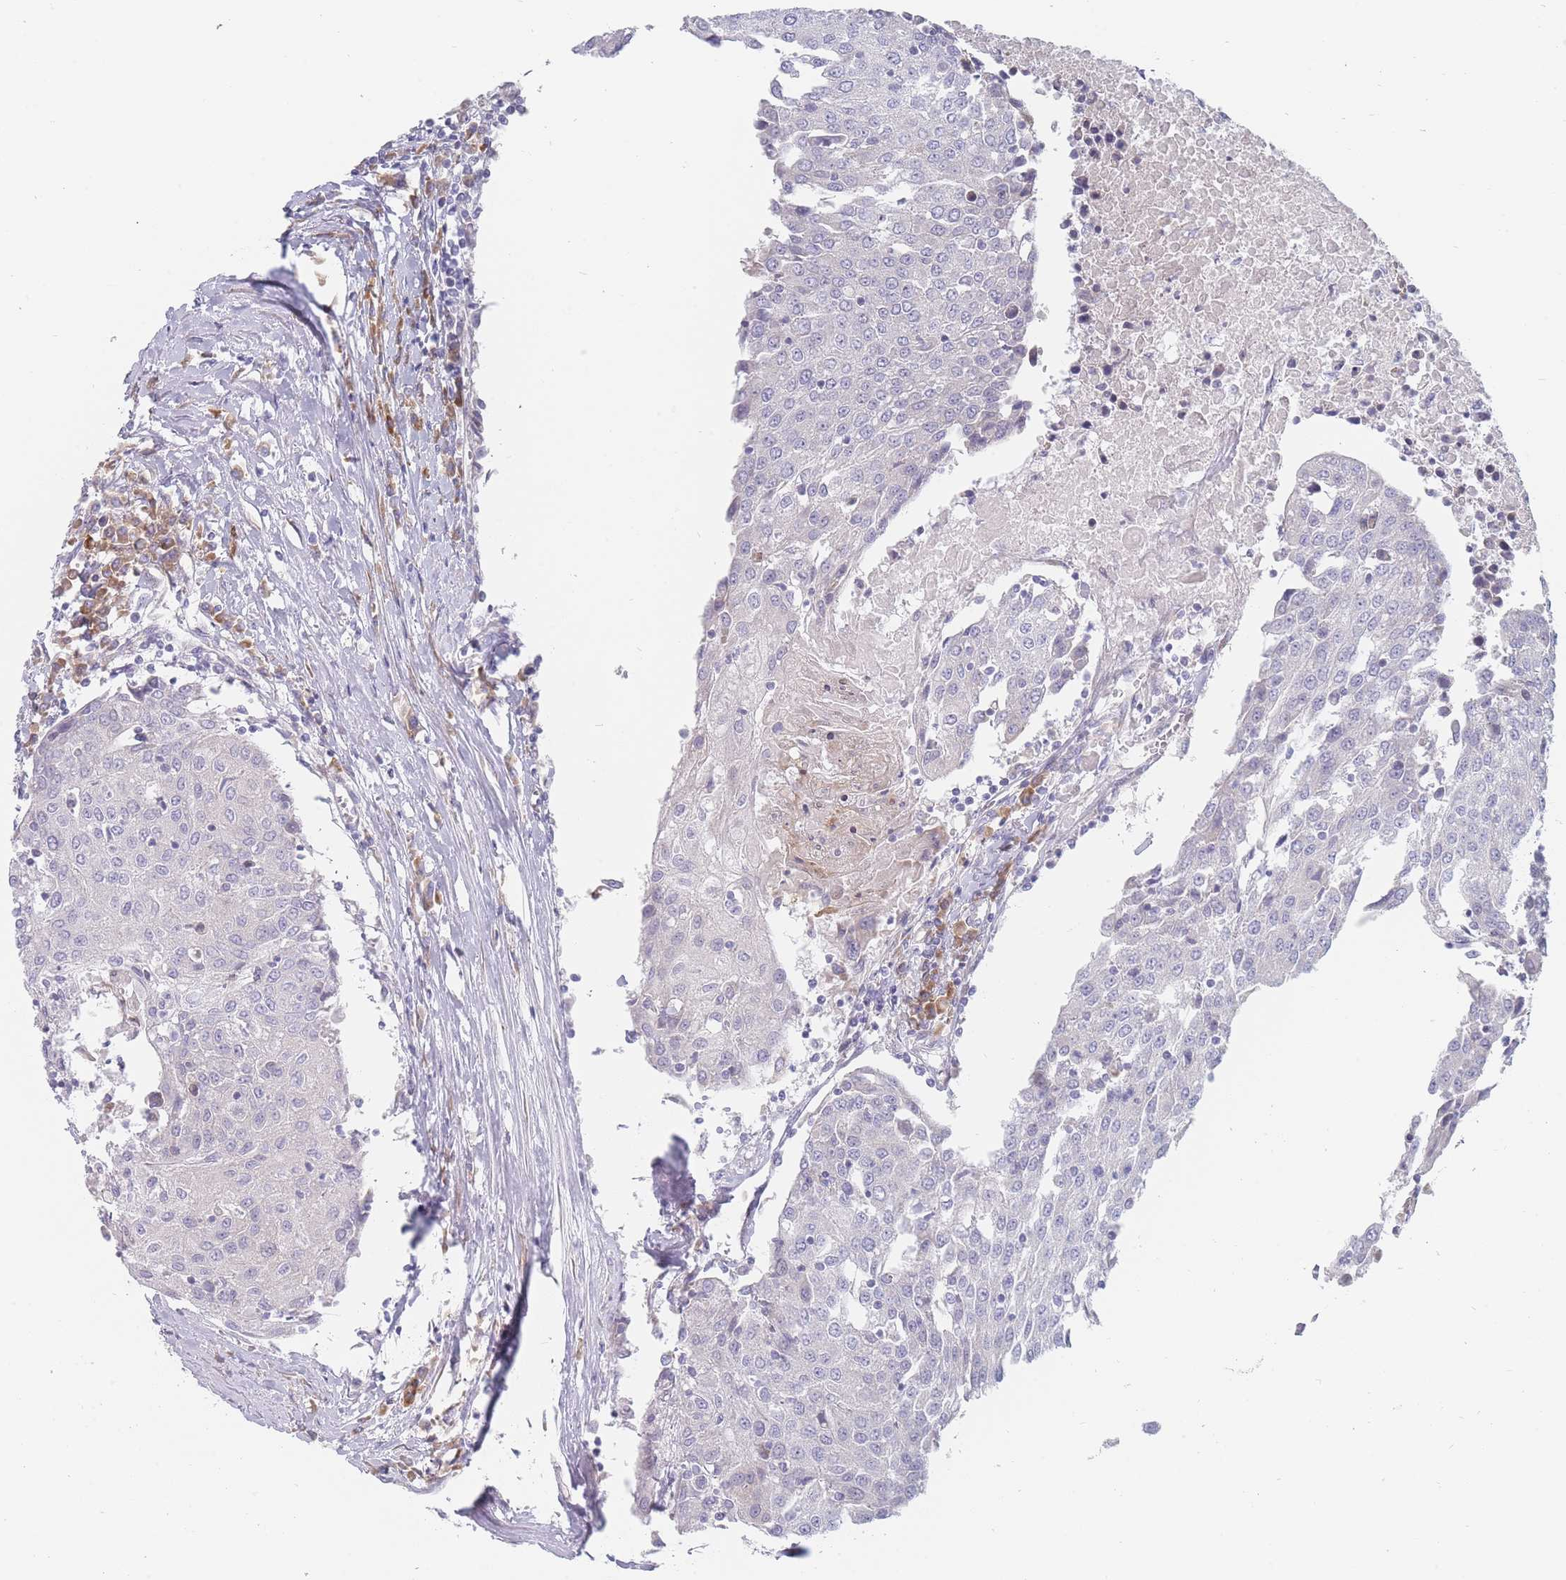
{"staining": {"intensity": "negative", "quantity": "none", "location": "none"}, "tissue": "urothelial cancer", "cell_type": "Tumor cells", "image_type": "cancer", "snomed": [{"axis": "morphology", "description": "Urothelial carcinoma, High grade"}, {"axis": "topography", "description": "Urinary bladder"}], "caption": "High magnification brightfield microscopy of urothelial cancer stained with DAB (3,3'-diaminobenzidine) (brown) and counterstained with hematoxylin (blue): tumor cells show no significant positivity. (Immunohistochemistry, brightfield microscopy, high magnification).", "gene": "SPATS1", "patient": {"sex": "female", "age": 85}}